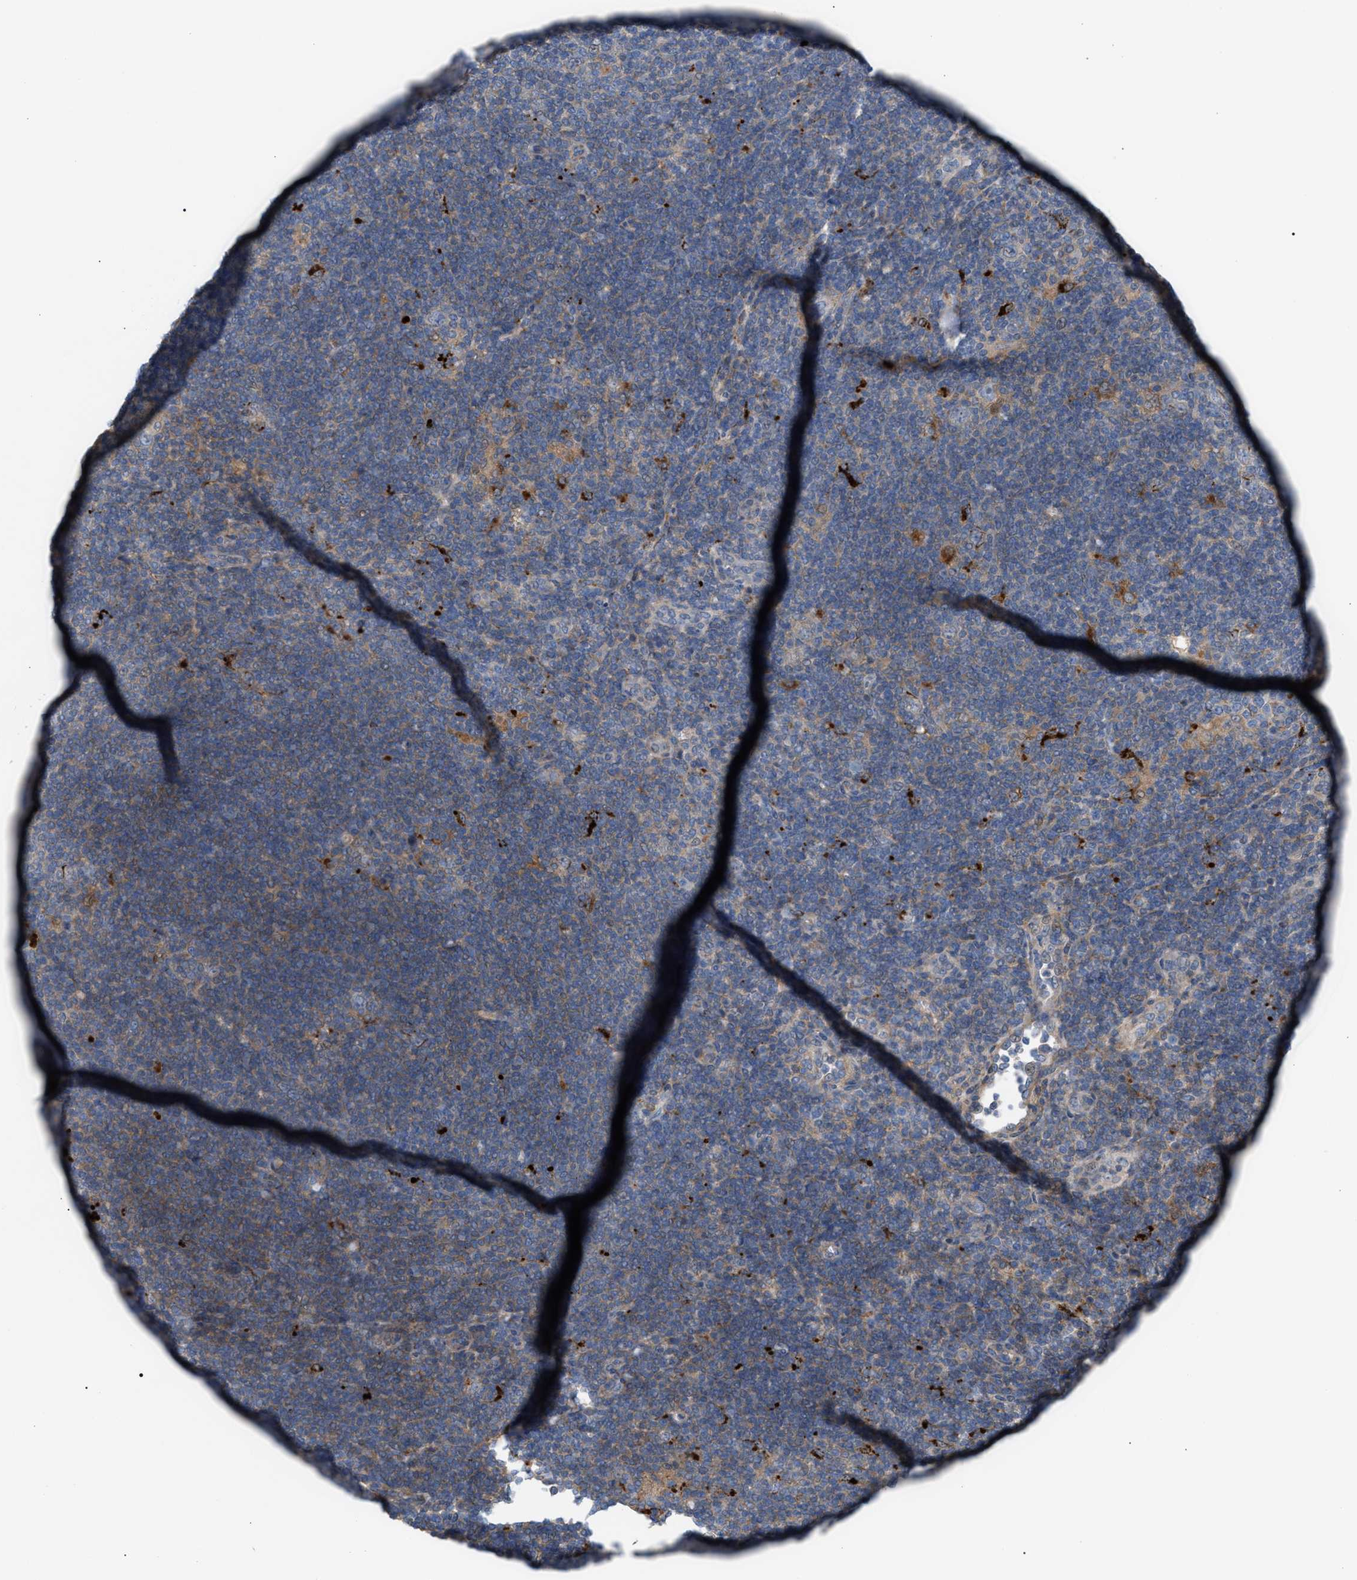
{"staining": {"intensity": "weak", "quantity": "<25%", "location": "cytoplasmic/membranous"}, "tissue": "lymphoma", "cell_type": "Tumor cells", "image_type": "cancer", "snomed": [{"axis": "morphology", "description": "Hodgkin's disease, NOS"}, {"axis": "topography", "description": "Lymph node"}], "caption": "This micrograph is of Hodgkin's disease stained with immunohistochemistry to label a protein in brown with the nuclei are counter-stained blue. There is no expression in tumor cells.", "gene": "MBTD1", "patient": {"sex": "female", "age": 57}}